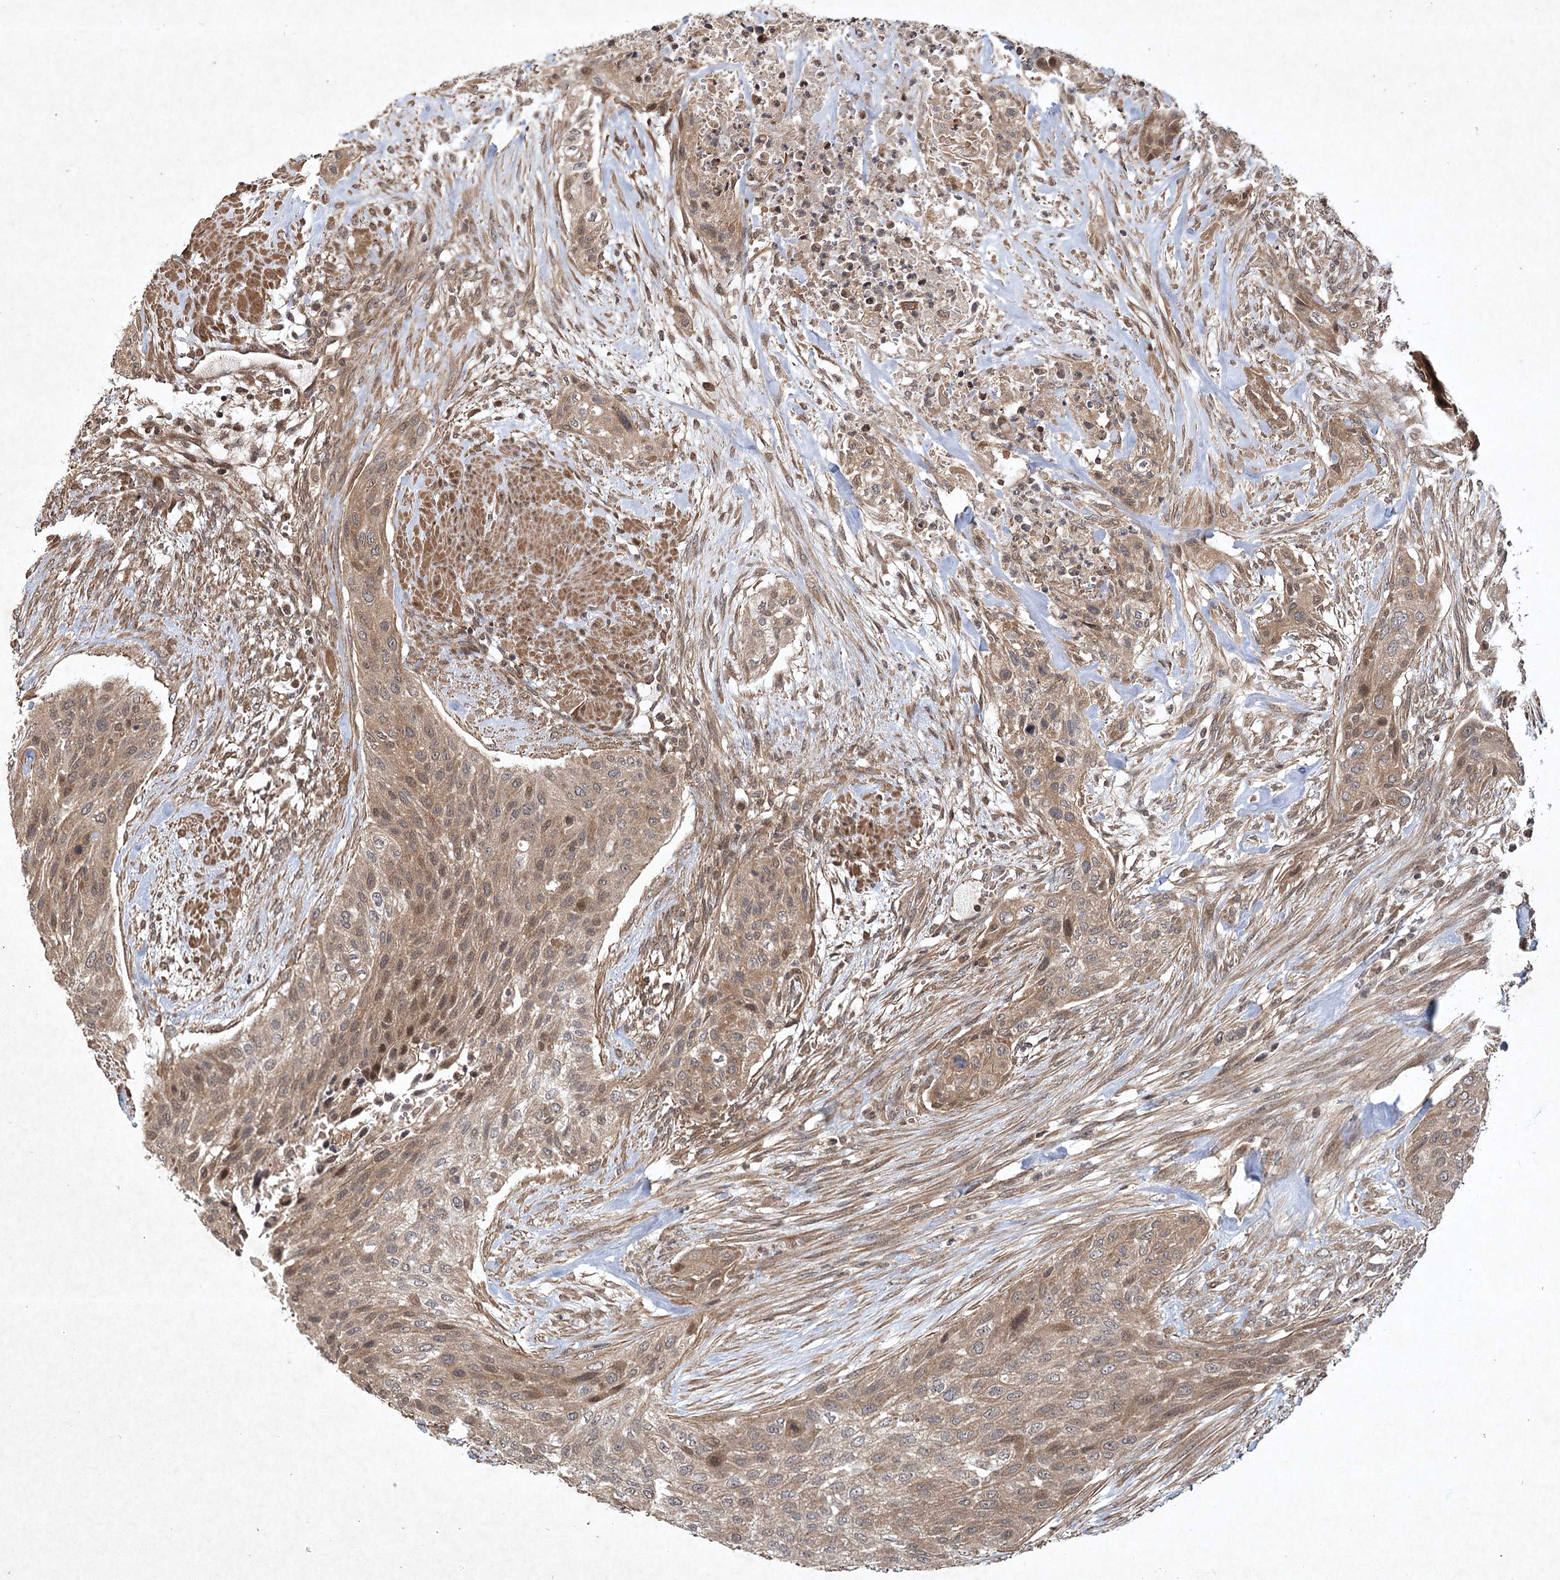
{"staining": {"intensity": "weak", "quantity": ">75%", "location": "cytoplasmic/membranous,nuclear"}, "tissue": "urothelial cancer", "cell_type": "Tumor cells", "image_type": "cancer", "snomed": [{"axis": "morphology", "description": "Urothelial carcinoma, High grade"}, {"axis": "topography", "description": "Urinary bladder"}], "caption": "Urothelial cancer stained with DAB immunohistochemistry shows low levels of weak cytoplasmic/membranous and nuclear expression in approximately >75% of tumor cells.", "gene": "INSIG2", "patient": {"sex": "male", "age": 35}}